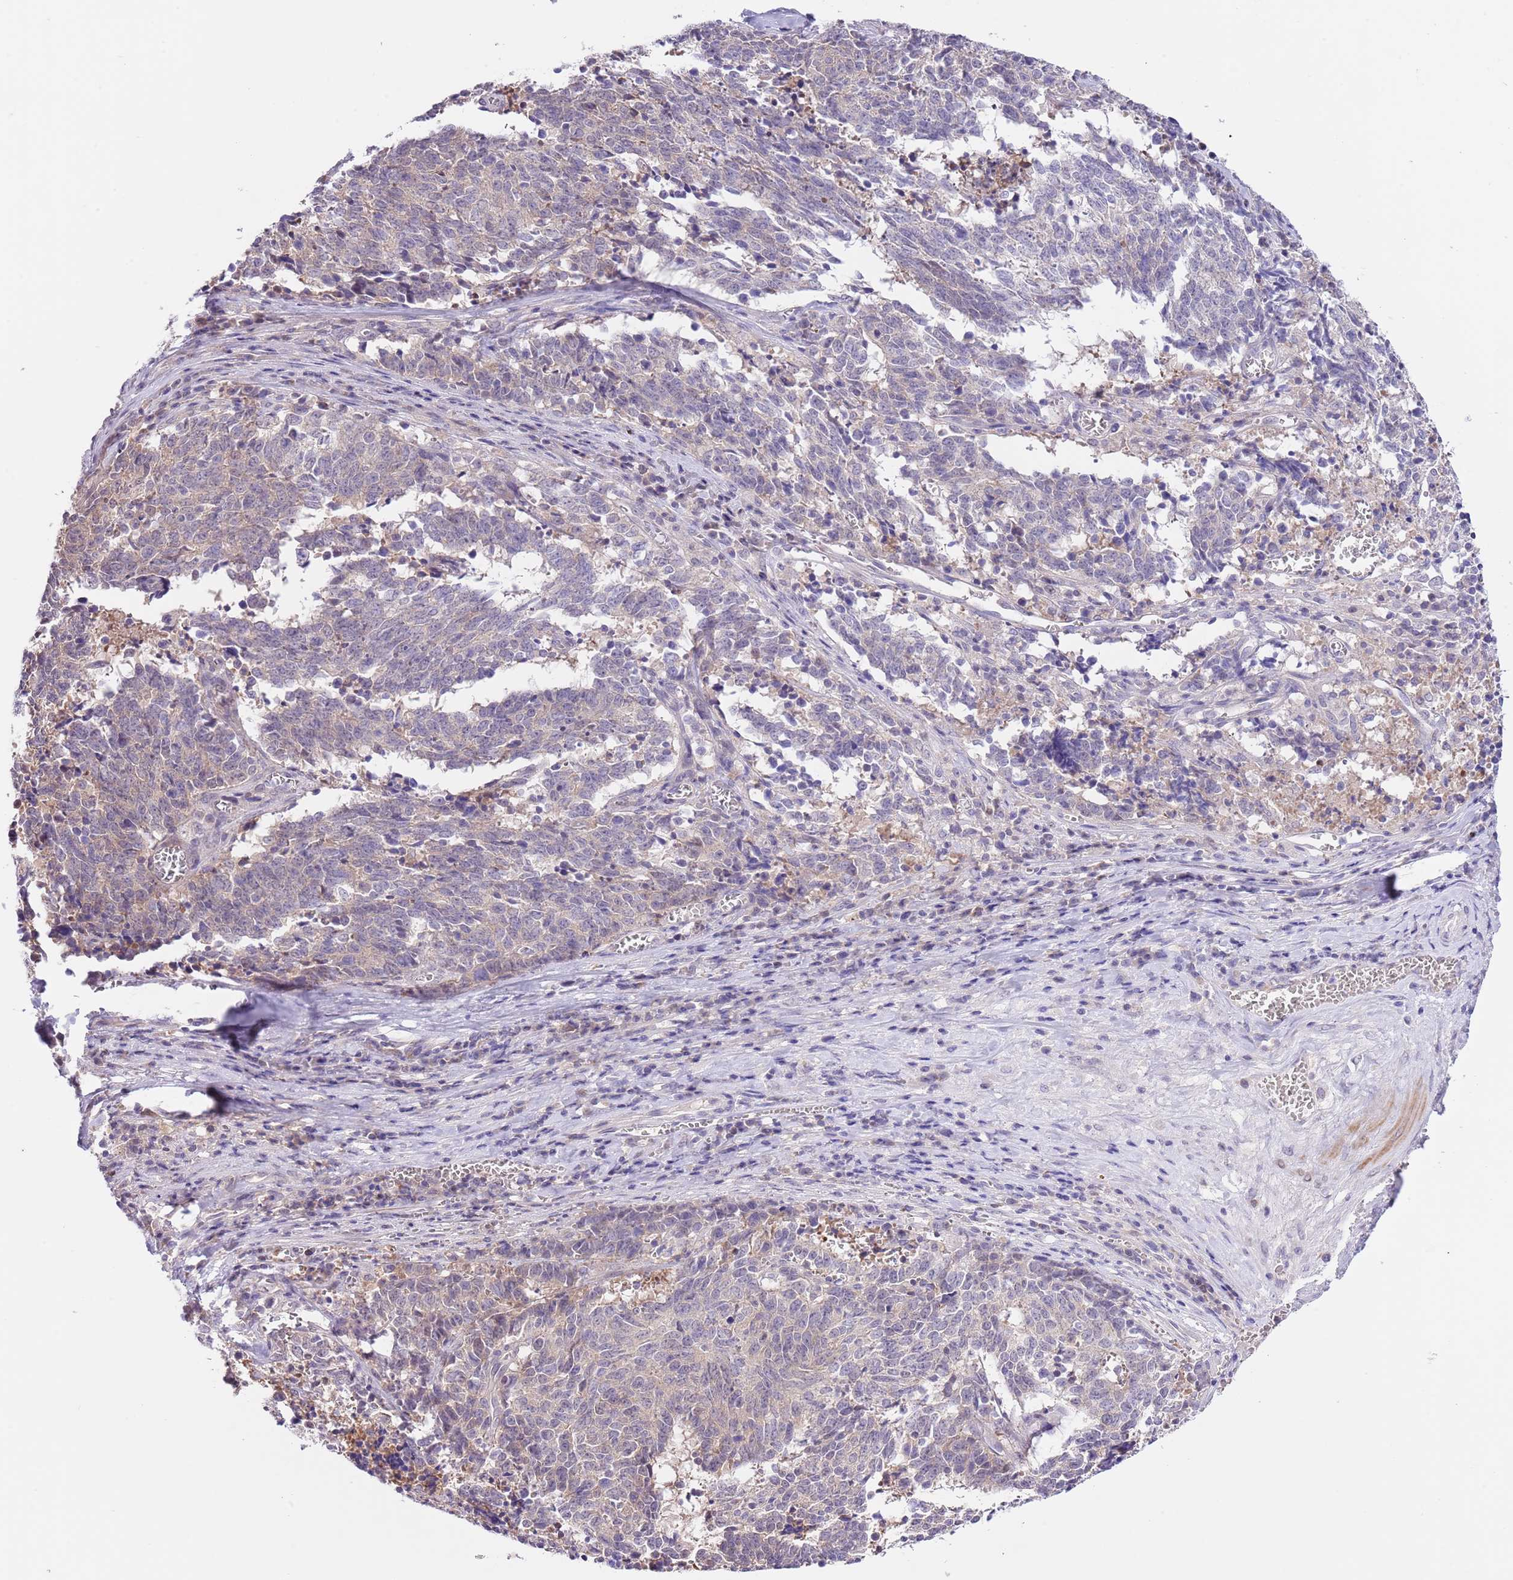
{"staining": {"intensity": "weak", "quantity": "<25%", "location": "cytoplasmic/membranous"}, "tissue": "cervical cancer", "cell_type": "Tumor cells", "image_type": "cancer", "snomed": [{"axis": "morphology", "description": "Squamous cell carcinoma, NOS"}, {"axis": "topography", "description": "Cervix"}], "caption": "Tumor cells show no significant staining in cervical cancer (squamous cell carcinoma). The staining was performed using DAB to visualize the protein expression in brown, while the nuclei were stained in blue with hematoxylin (Magnification: 20x).", "gene": "PRR32", "patient": {"sex": "female", "age": 29}}